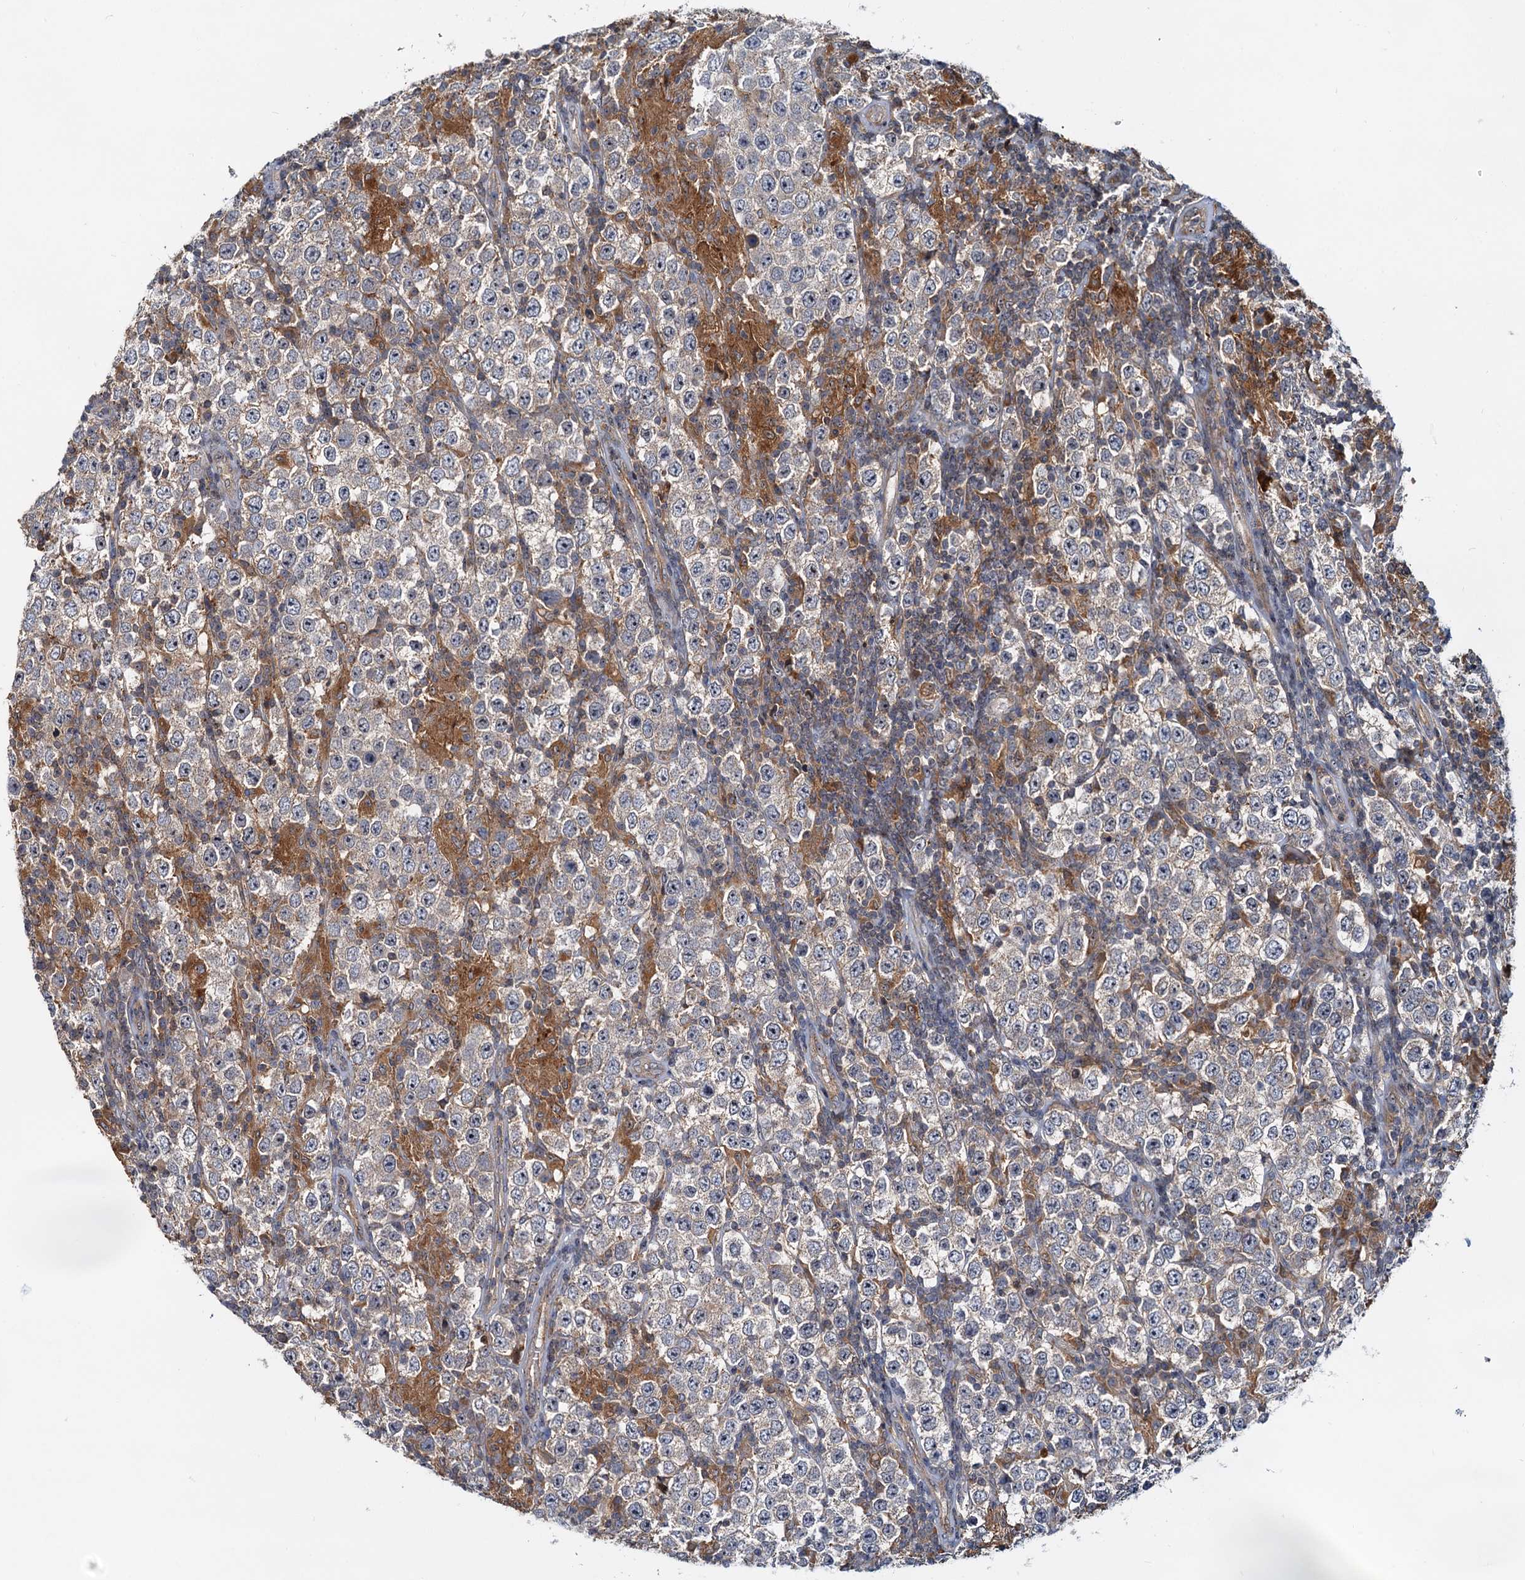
{"staining": {"intensity": "negative", "quantity": "none", "location": "none"}, "tissue": "testis cancer", "cell_type": "Tumor cells", "image_type": "cancer", "snomed": [{"axis": "morphology", "description": "Normal tissue, NOS"}, {"axis": "morphology", "description": "Urothelial carcinoma, High grade"}, {"axis": "morphology", "description": "Seminoma, NOS"}, {"axis": "morphology", "description": "Carcinoma, Embryonal, NOS"}, {"axis": "topography", "description": "Urinary bladder"}, {"axis": "topography", "description": "Testis"}], "caption": "Immunohistochemistry (IHC) of embryonal carcinoma (testis) reveals no staining in tumor cells.", "gene": "TOLLIP", "patient": {"sex": "male", "age": 41}}